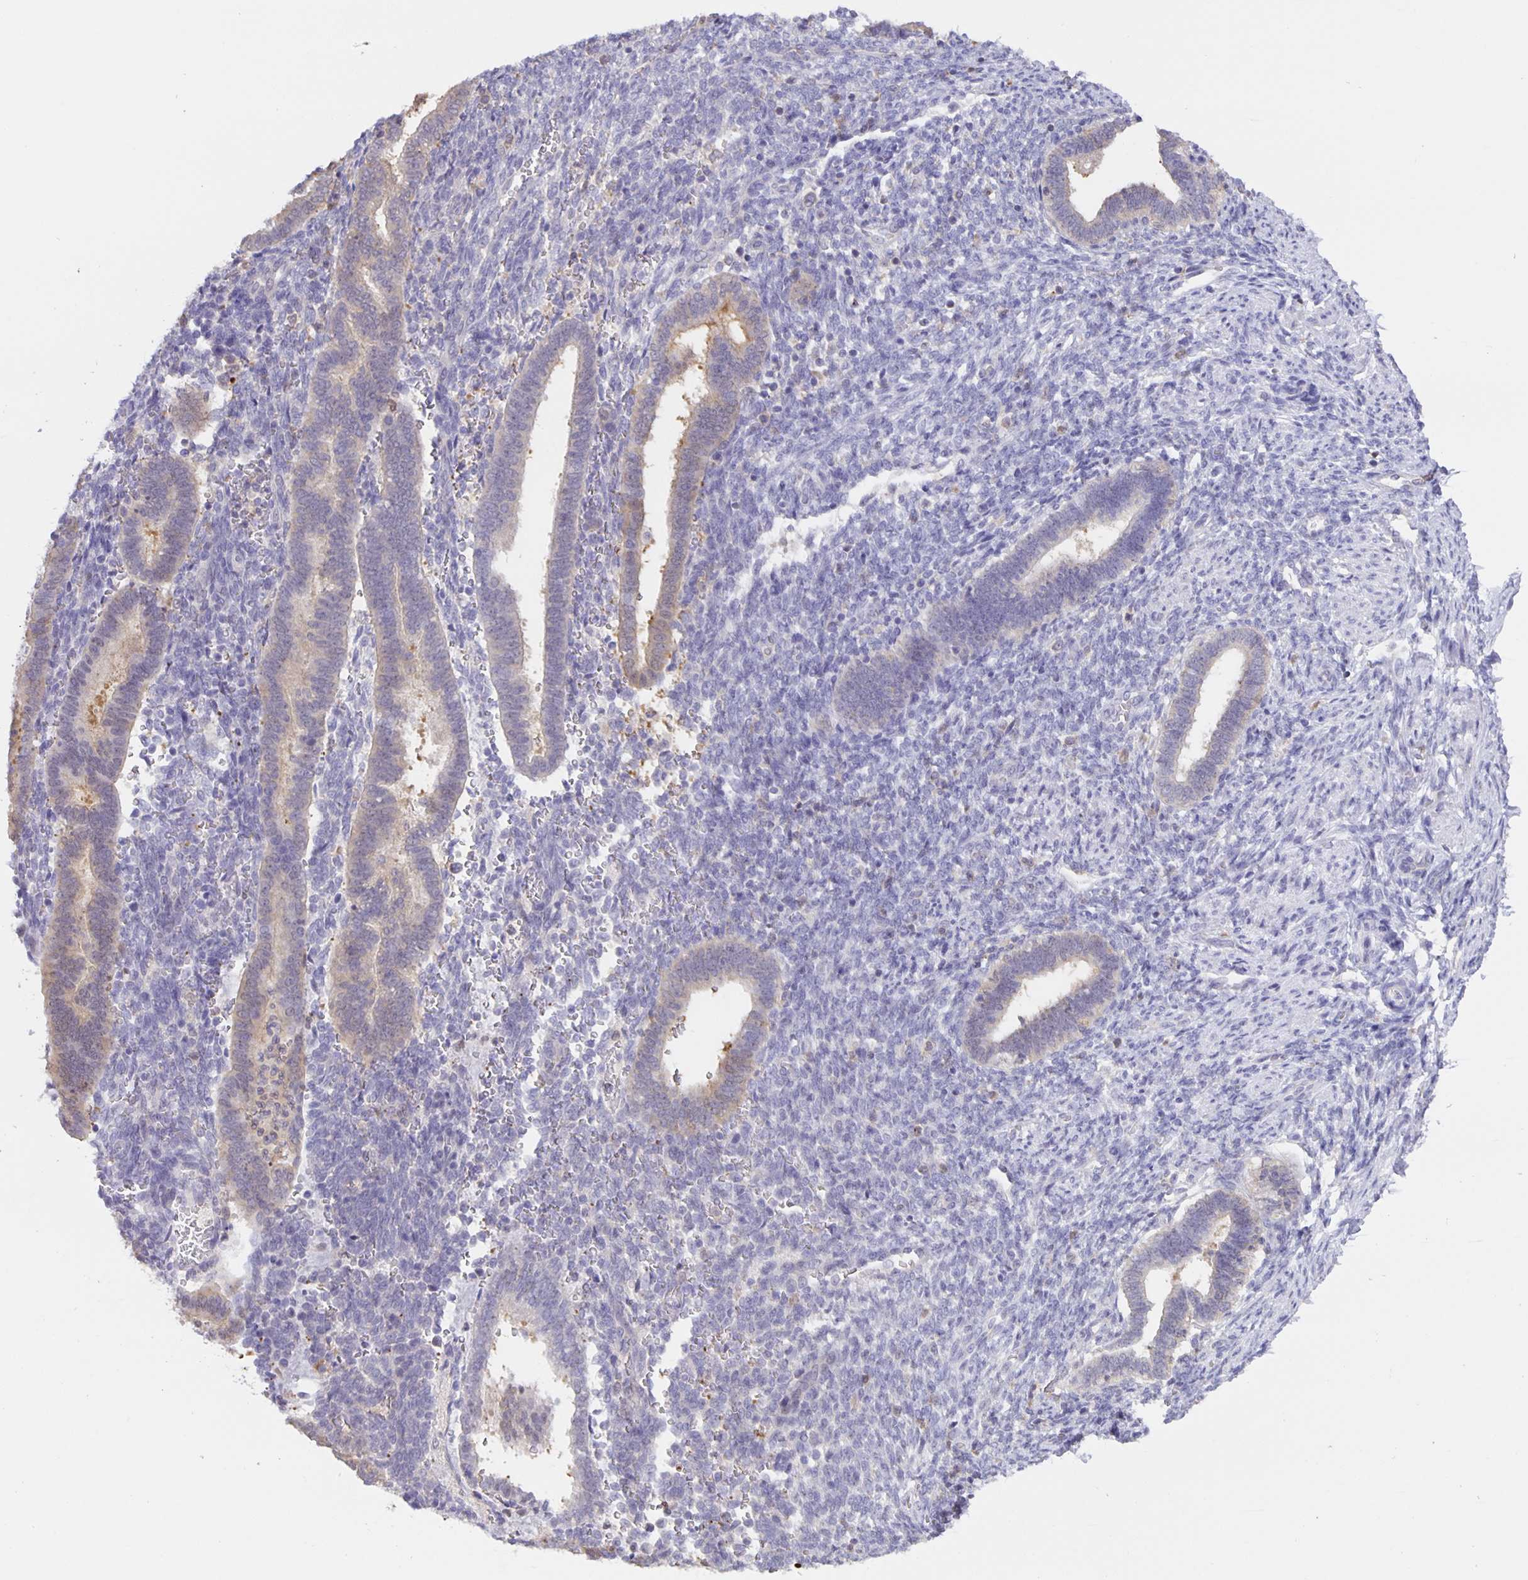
{"staining": {"intensity": "negative", "quantity": "none", "location": "none"}, "tissue": "endometrium", "cell_type": "Cells in endometrial stroma", "image_type": "normal", "snomed": [{"axis": "morphology", "description": "Normal tissue, NOS"}, {"axis": "topography", "description": "Endometrium"}], "caption": "The image reveals no staining of cells in endometrial stroma in benign endometrium. The staining is performed using DAB (3,3'-diaminobenzidine) brown chromogen with nuclei counter-stained in using hematoxylin.", "gene": "MARCHF6", "patient": {"sex": "female", "age": 34}}